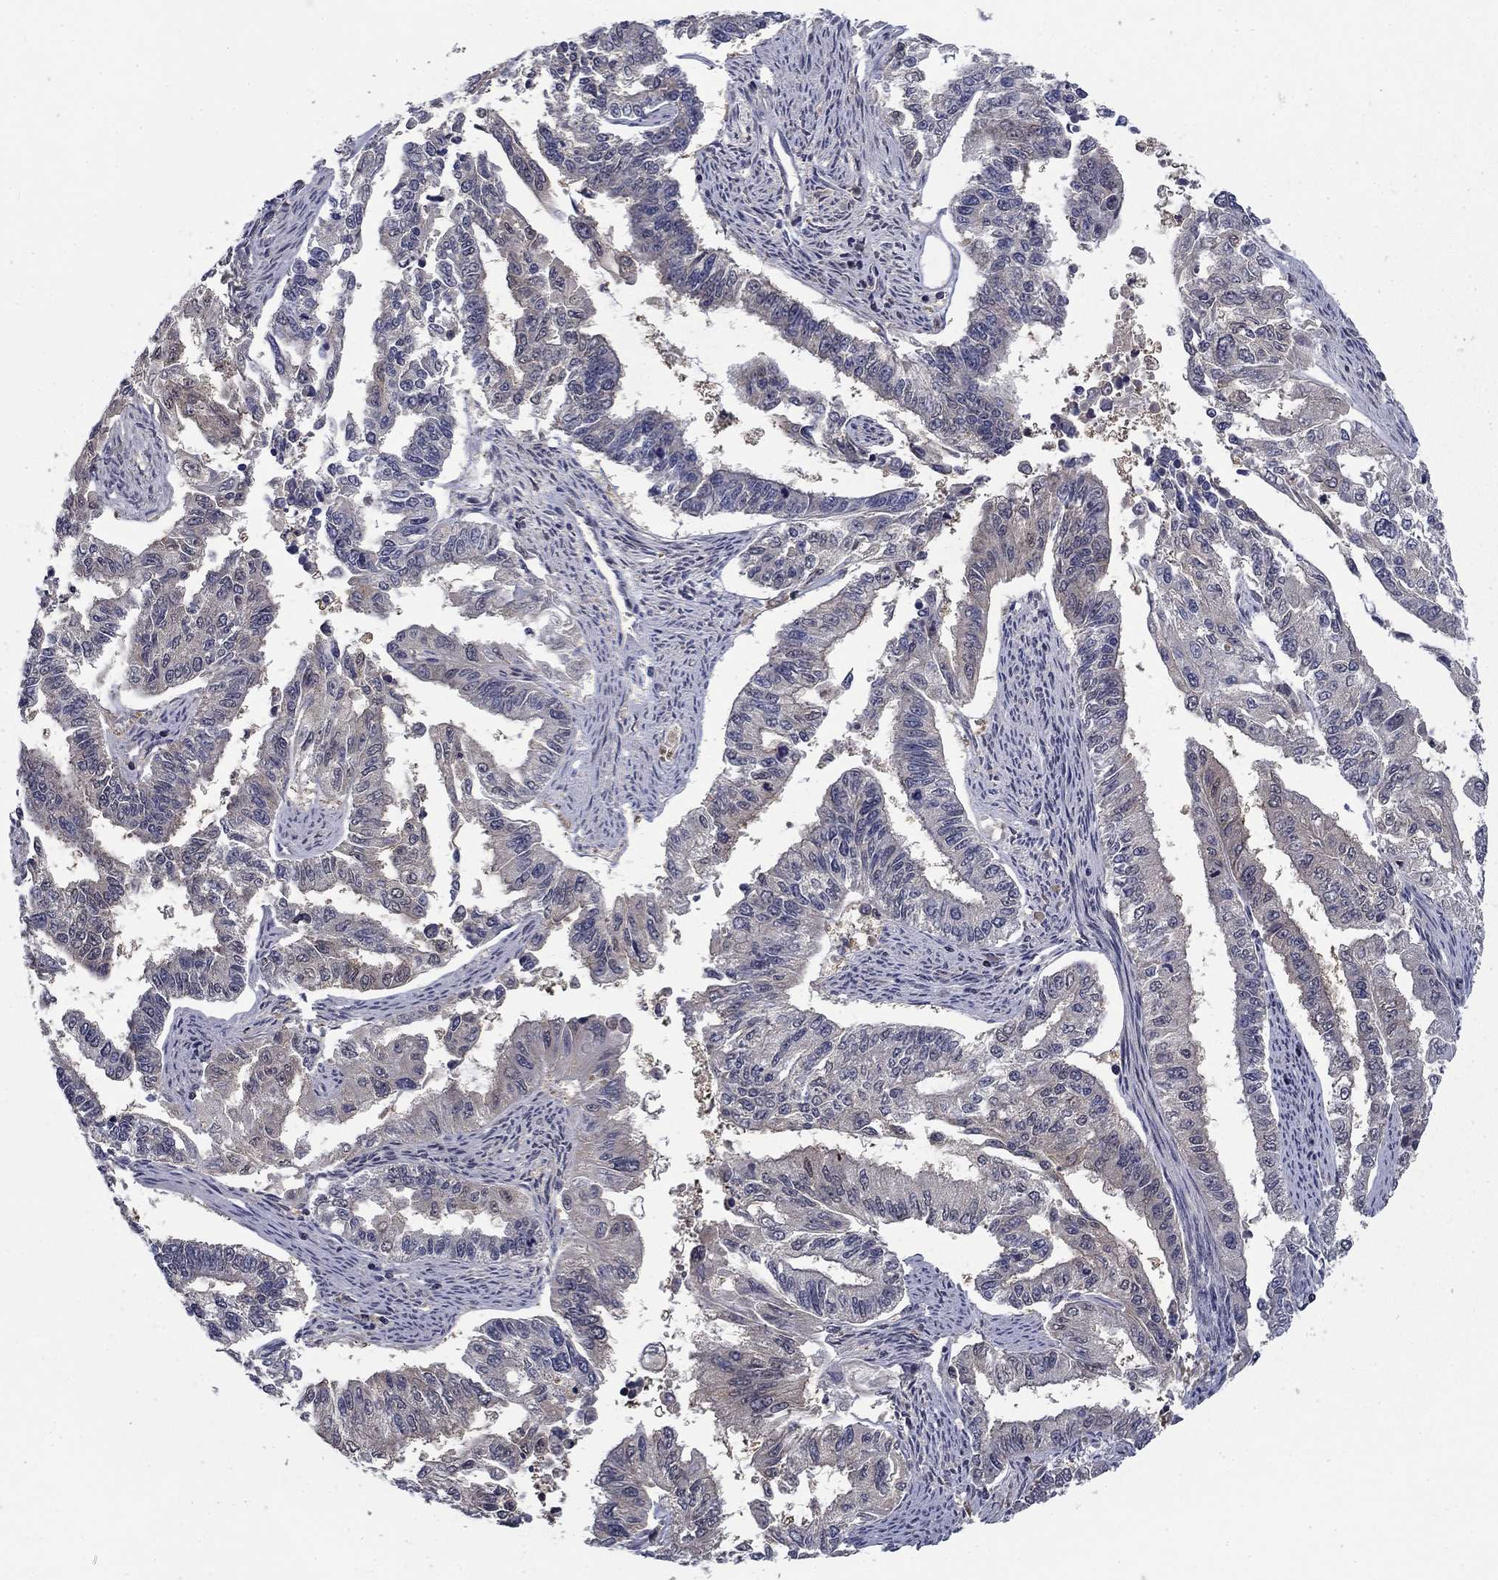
{"staining": {"intensity": "negative", "quantity": "none", "location": "none"}, "tissue": "endometrial cancer", "cell_type": "Tumor cells", "image_type": "cancer", "snomed": [{"axis": "morphology", "description": "Adenocarcinoma, NOS"}, {"axis": "topography", "description": "Uterus"}], "caption": "This is a photomicrograph of immunohistochemistry staining of endometrial cancer (adenocarcinoma), which shows no positivity in tumor cells.", "gene": "NIT2", "patient": {"sex": "female", "age": 59}}